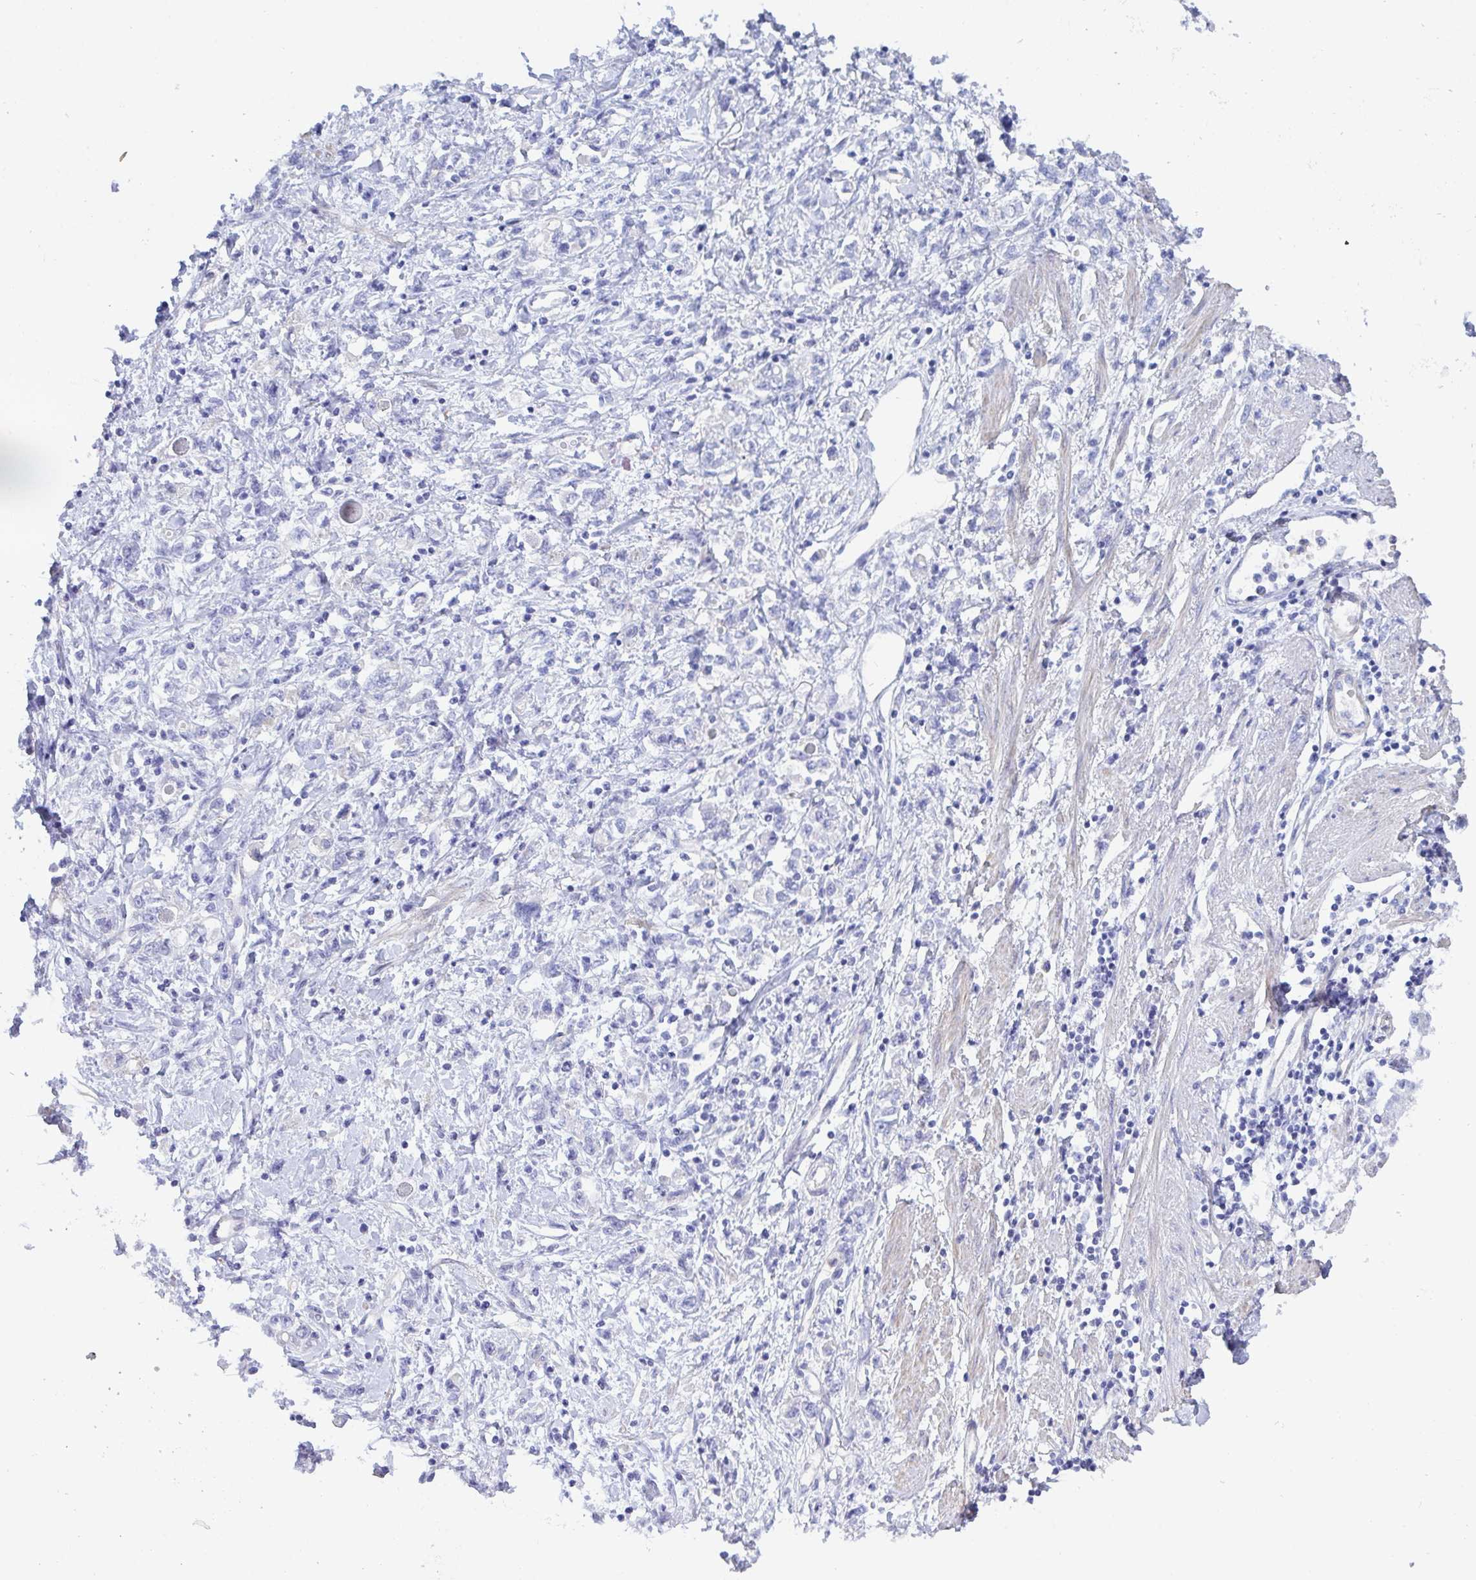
{"staining": {"intensity": "negative", "quantity": "none", "location": "none"}, "tissue": "stomach cancer", "cell_type": "Tumor cells", "image_type": "cancer", "snomed": [{"axis": "morphology", "description": "Adenocarcinoma, NOS"}, {"axis": "topography", "description": "Stomach"}], "caption": "The immunohistochemistry (IHC) image has no significant positivity in tumor cells of adenocarcinoma (stomach) tissue.", "gene": "CEP170B", "patient": {"sex": "female", "age": 76}}